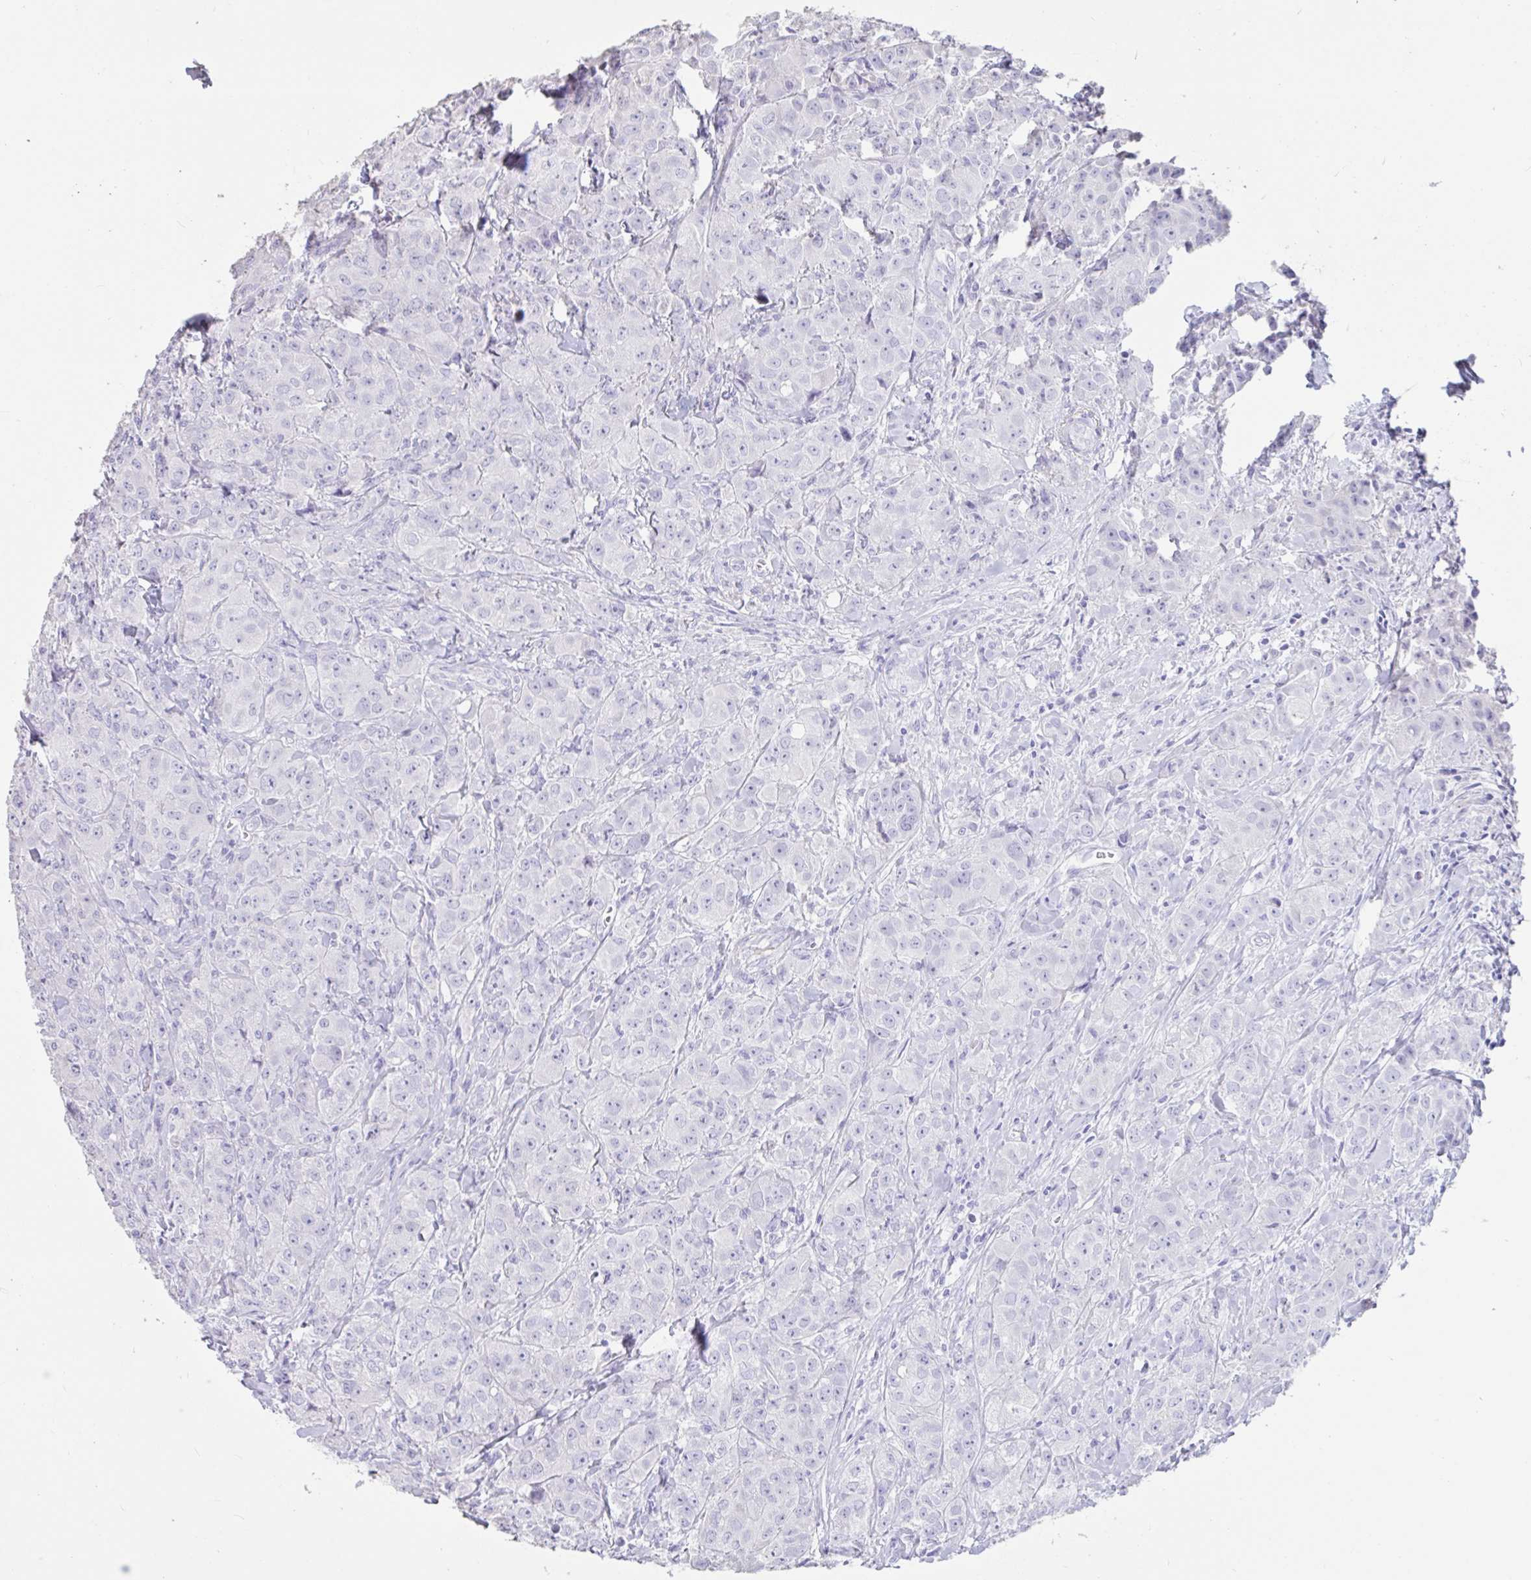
{"staining": {"intensity": "negative", "quantity": "none", "location": "none"}, "tissue": "breast cancer", "cell_type": "Tumor cells", "image_type": "cancer", "snomed": [{"axis": "morphology", "description": "Normal tissue, NOS"}, {"axis": "morphology", "description": "Duct carcinoma"}, {"axis": "topography", "description": "Breast"}], "caption": "A photomicrograph of human breast infiltrating ductal carcinoma is negative for staining in tumor cells. The staining was performed using DAB to visualize the protein expression in brown, while the nuclei were stained in blue with hematoxylin (Magnification: 20x).", "gene": "TNNC1", "patient": {"sex": "female", "age": 43}}